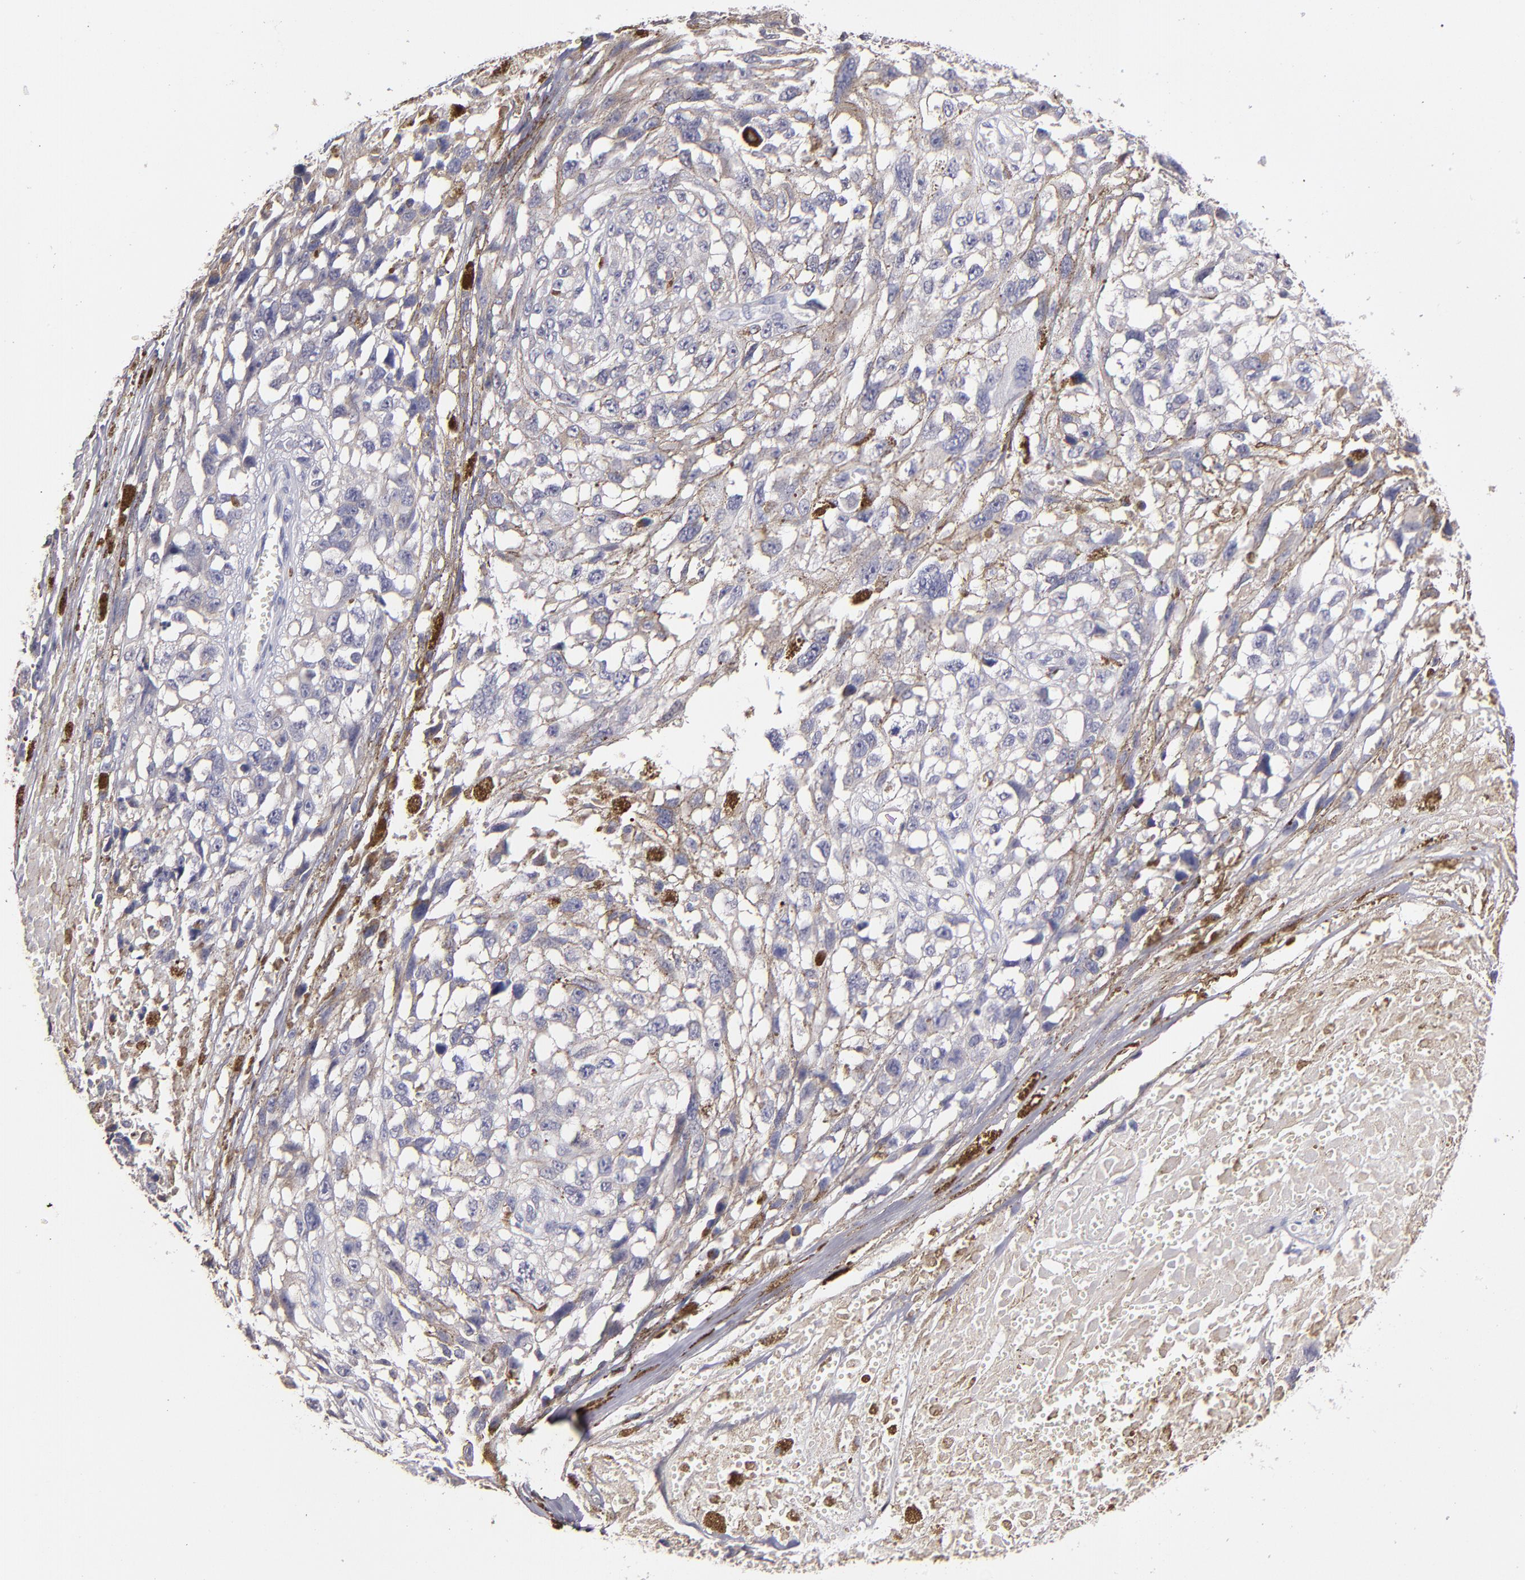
{"staining": {"intensity": "negative", "quantity": "none", "location": "none"}, "tissue": "melanoma", "cell_type": "Tumor cells", "image_type": "cancer", "snomed": [{"axis": "morphology", "description": "Malignant melanoma, Metastatic site"}, {"axis": "topography", "description": "Lymph node"}], "caption": "IHC of malignant melanoma (metastatic site) exhibits no staining in tumor cells.", "gene": "GLDC", "patient": {"sex": "male", "age": 59}}